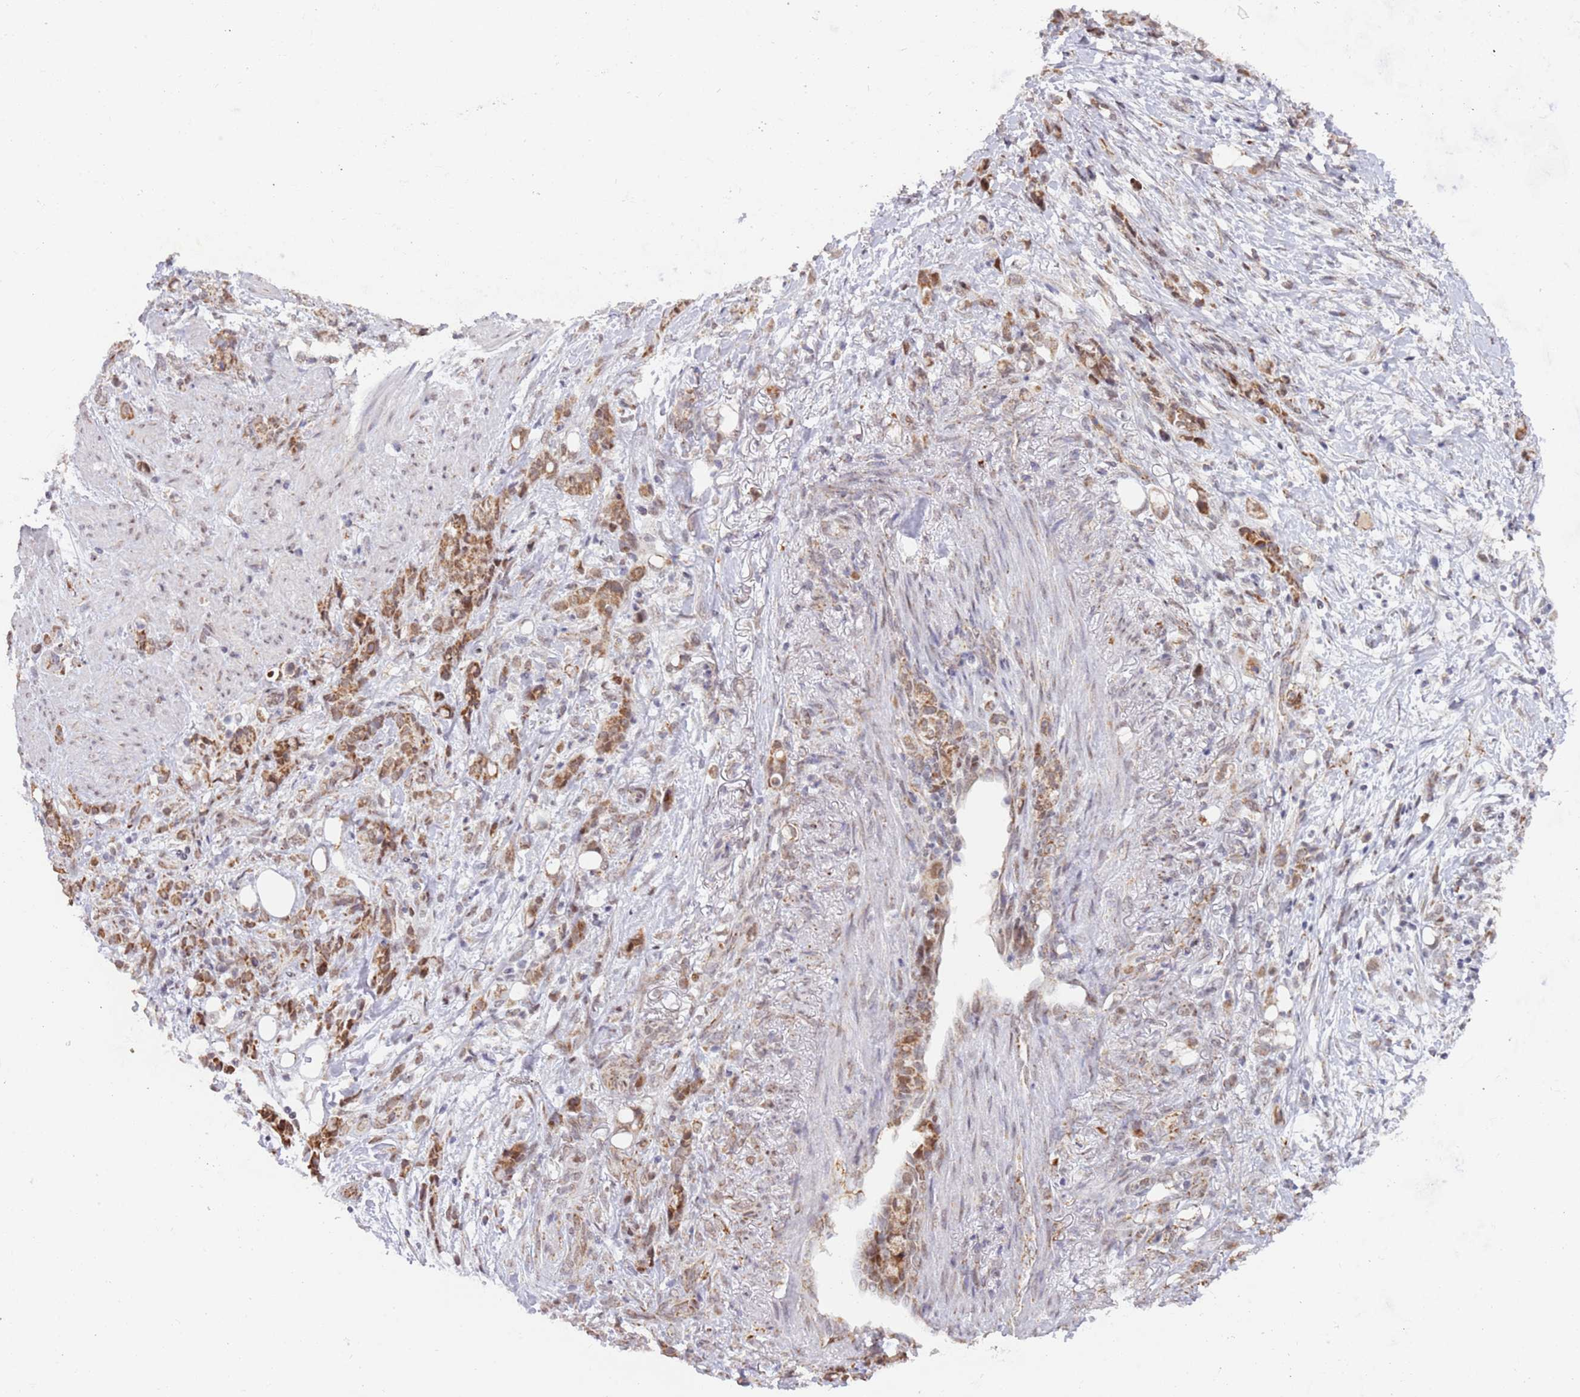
{"staining": {"intensity": "moderate", "quantity": ">75%", "location": "cytoplasmic/membranous"}, "tissue": "stomach cancer", "cell_type": "Tumor cells", "image_type": "cancer", "snomed": [{"axis": "morphology", "description": "Normal tissue, NOS"}, {"axis": "morphology", "description": "Adenocarcinoma, NOS"}, {"axis": "topography", "description": "Stomach"}], "caption": "Human stomach cancer stained for a protein (brown) exhibits moderate cytoplasmic/membranous positive staining in about >75% of tumor cells.", "gene": "TIMM13", "patient": {"sex": "female", "age": 79}}